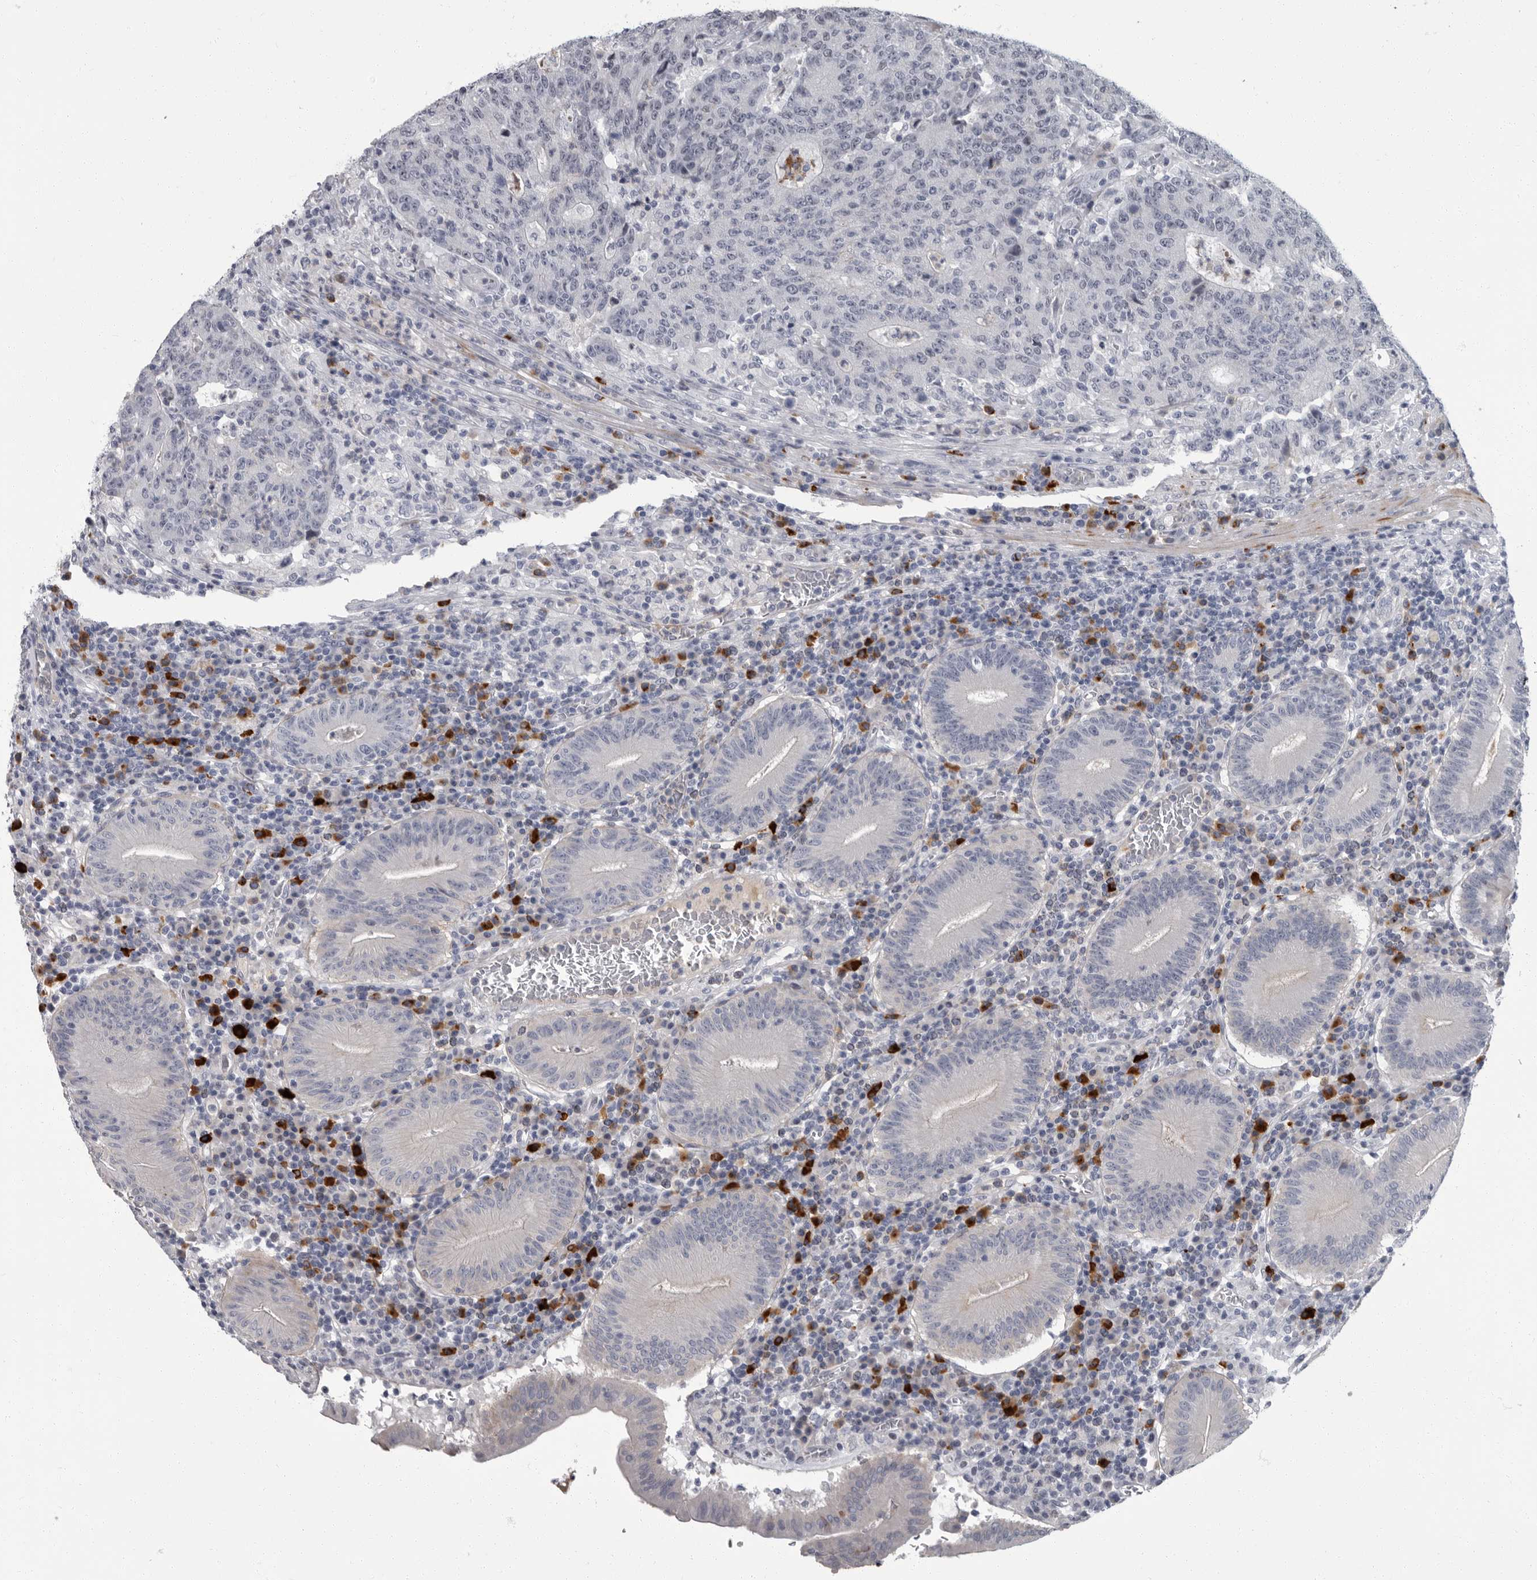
{"staining": {"intensity": "negative", "quantity": "none", "location": "none"}, "tissue": "colorectal cancer", "cell_type": "Tumor cells", "image_type": "cancer", "snomed": [{"axis": "morphology", "description": "Adenocarcinoma, NOS"}, {"axis": "topography", "description": "Colon"}], "caption": "Immunohistochemistry micrograph of neoplastic tissue: colorectal adenocarcinoma stained with DAB (3,3'-diaminobenzidine) reveals no significant protein expression in tumor cells.", "gene": "SLC25A39", "patient": {"sex": "female", "age": 75}}